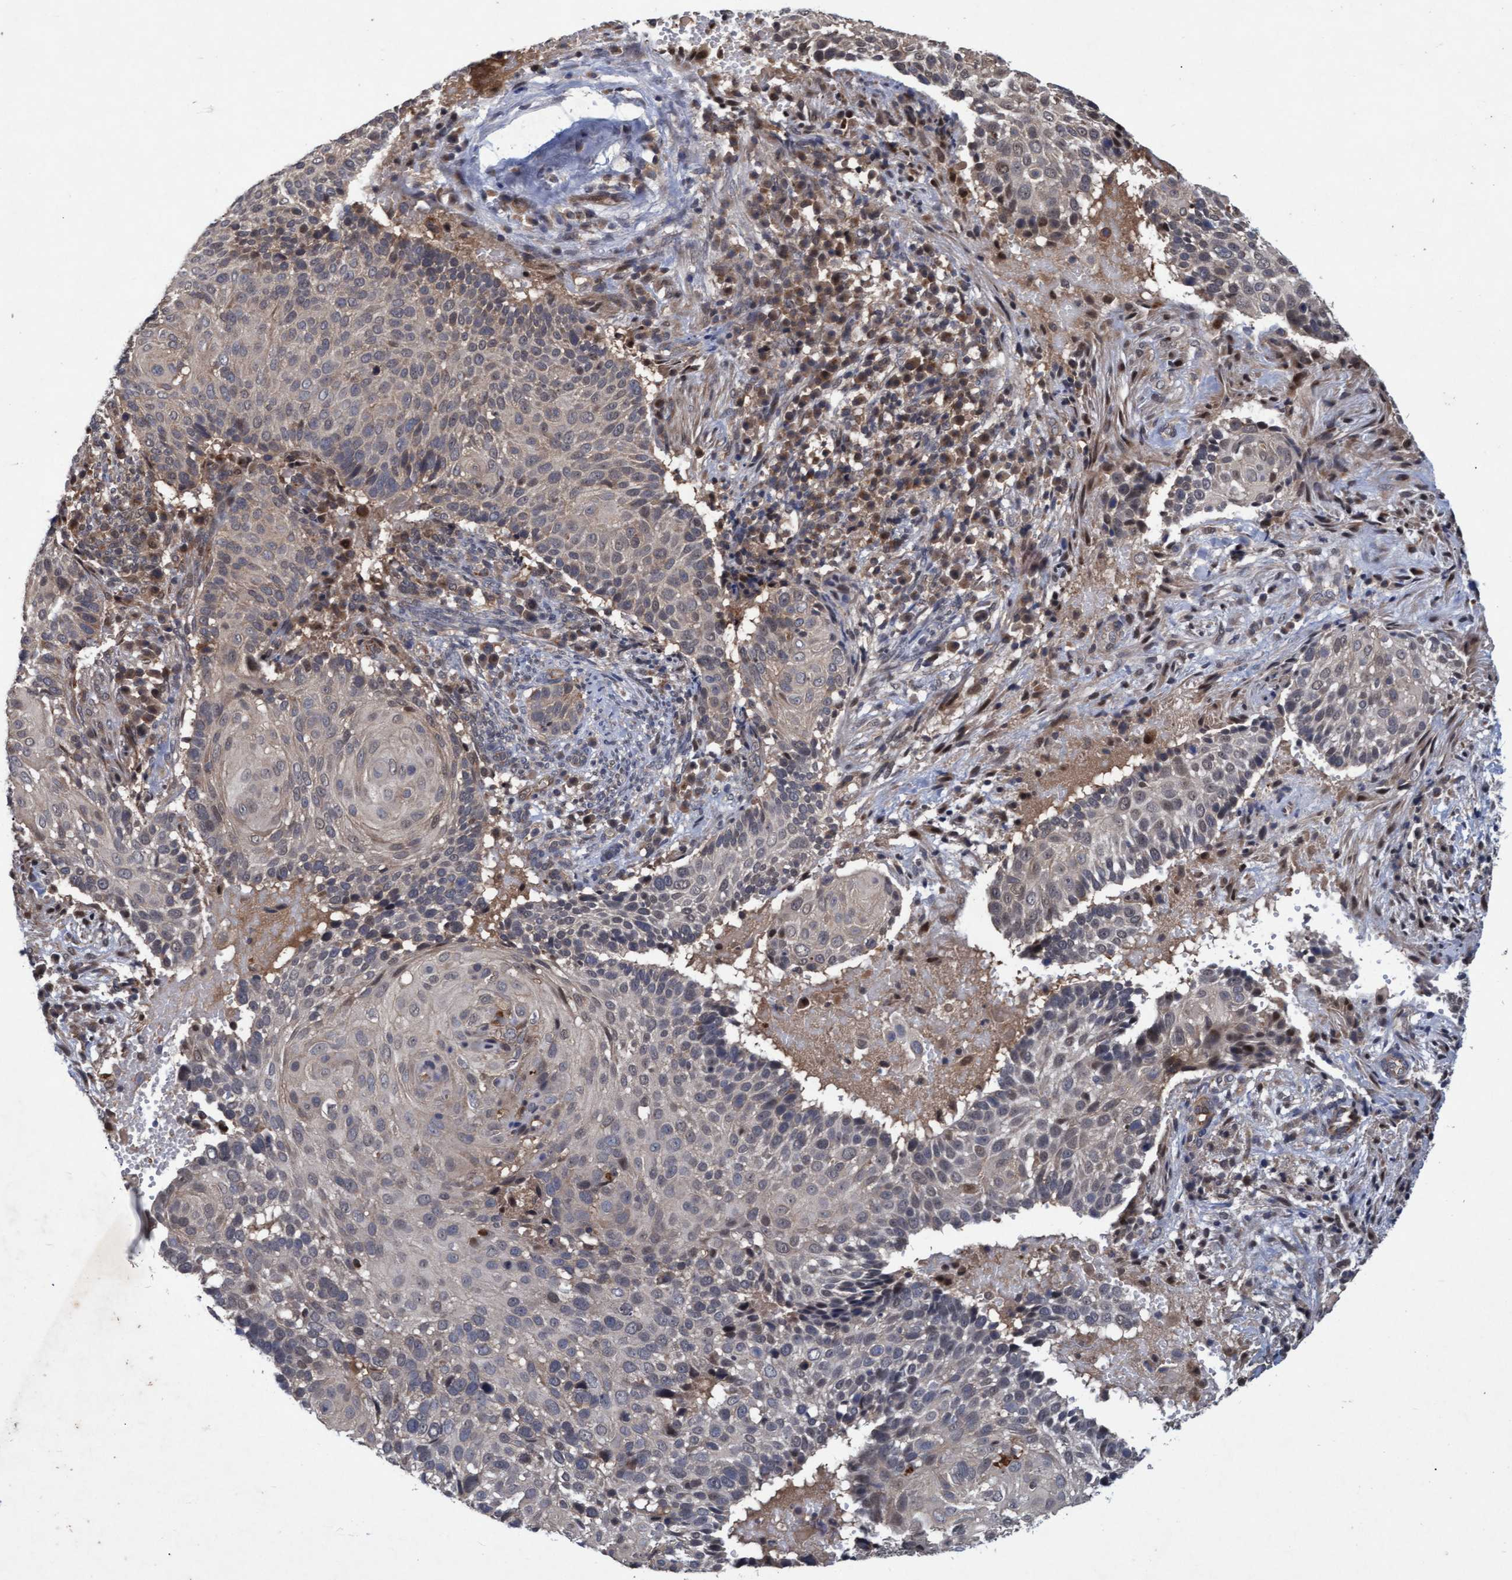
{"staining": {"intensity": "weak", "quantity": "25%-75%", "location": "cytoplasmic/membranous,nuclear"}, "tissue": "cervical cancer", "cell_type": "Tumor cells", "image_type": "cancer", "snomed": [{"axis": "morphology", "description": "Squamous cell carcinoma, NOS"}, {"axis": "topography", "description": "Cervix"}], "caption": "Immunohistochemistry histopathology image of neoplastic tissue: human cervical squamous cell carcinoma stained using immunohistochemistry (IHC) demonstrates low levels of weak protein expression localized specifically in the cytoplasmic/membranous and nuclear of tumor cells, appearing as a cytoplasmic/membranous and nuclear brown color.", "gene": "PSMB6", "patient": {"sex": "female", "age": 74}}